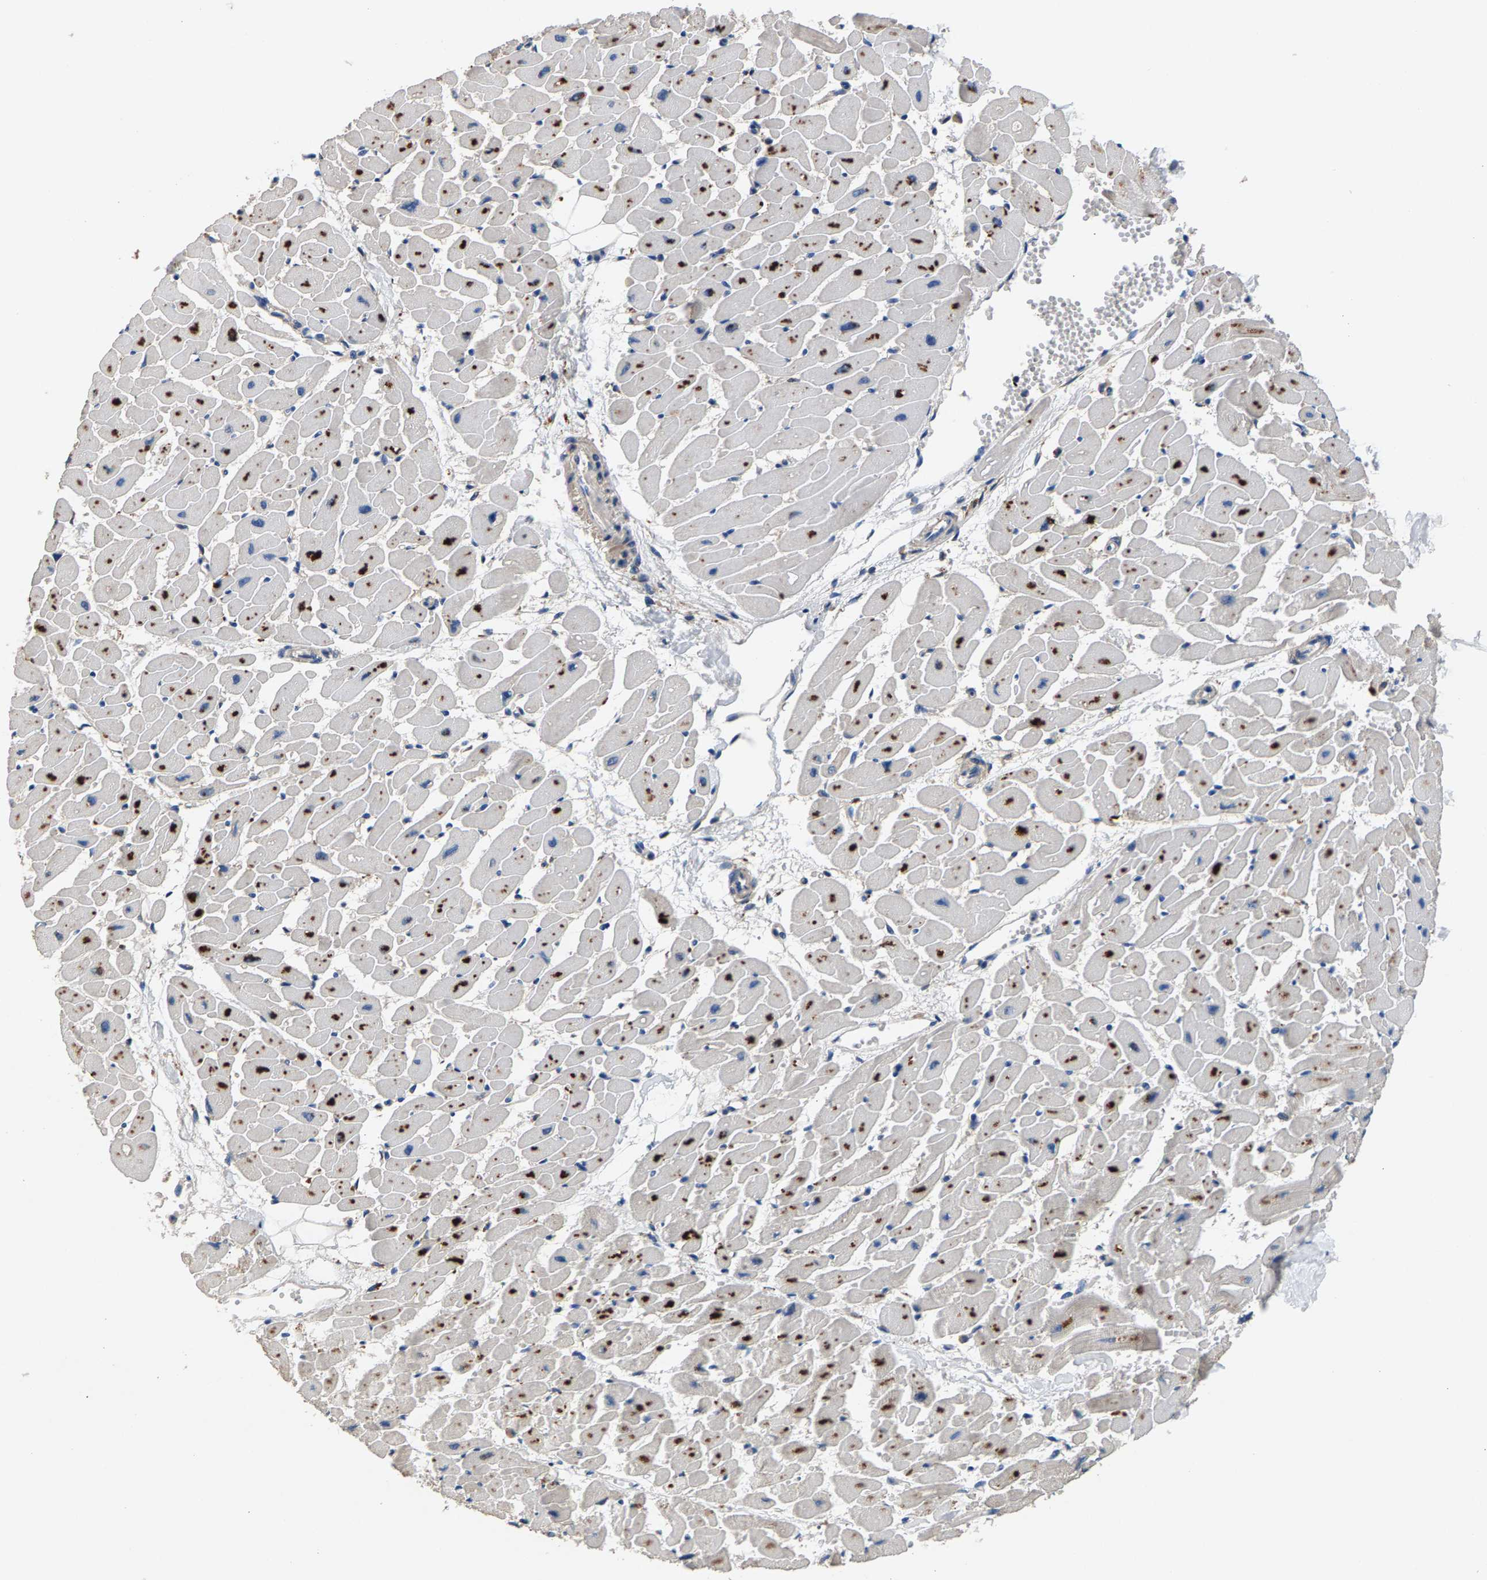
{"staining": {"intensity": "moderate", "quantity": ">75%", "location": "cytoplasmic/membranous"}, "tissue": "heart muscle", "cell_type": "Cardiomyocytes", "image_type": "normal", "snomed": [{"axis": "morphology", "description": "Normal tissue, NOS"}, {"axis": "topography", "description": "Heart"}], "caption": "Immunohistochemistry staining of normal heart muscle, which reveals medium levels of moderate cytoplasmic/membranous staining in about >75% of cardiomyocytes indicating moderate cytoplasmic/membranous protein positivity. The staining was performed using DAB (3,3'-diaminobenzidine) (brown) for protein detection and nuclei were counterstained in hematoxylin (blue).", "gene": "NT5C", "patient": {"sex": "female", "age": 19}}